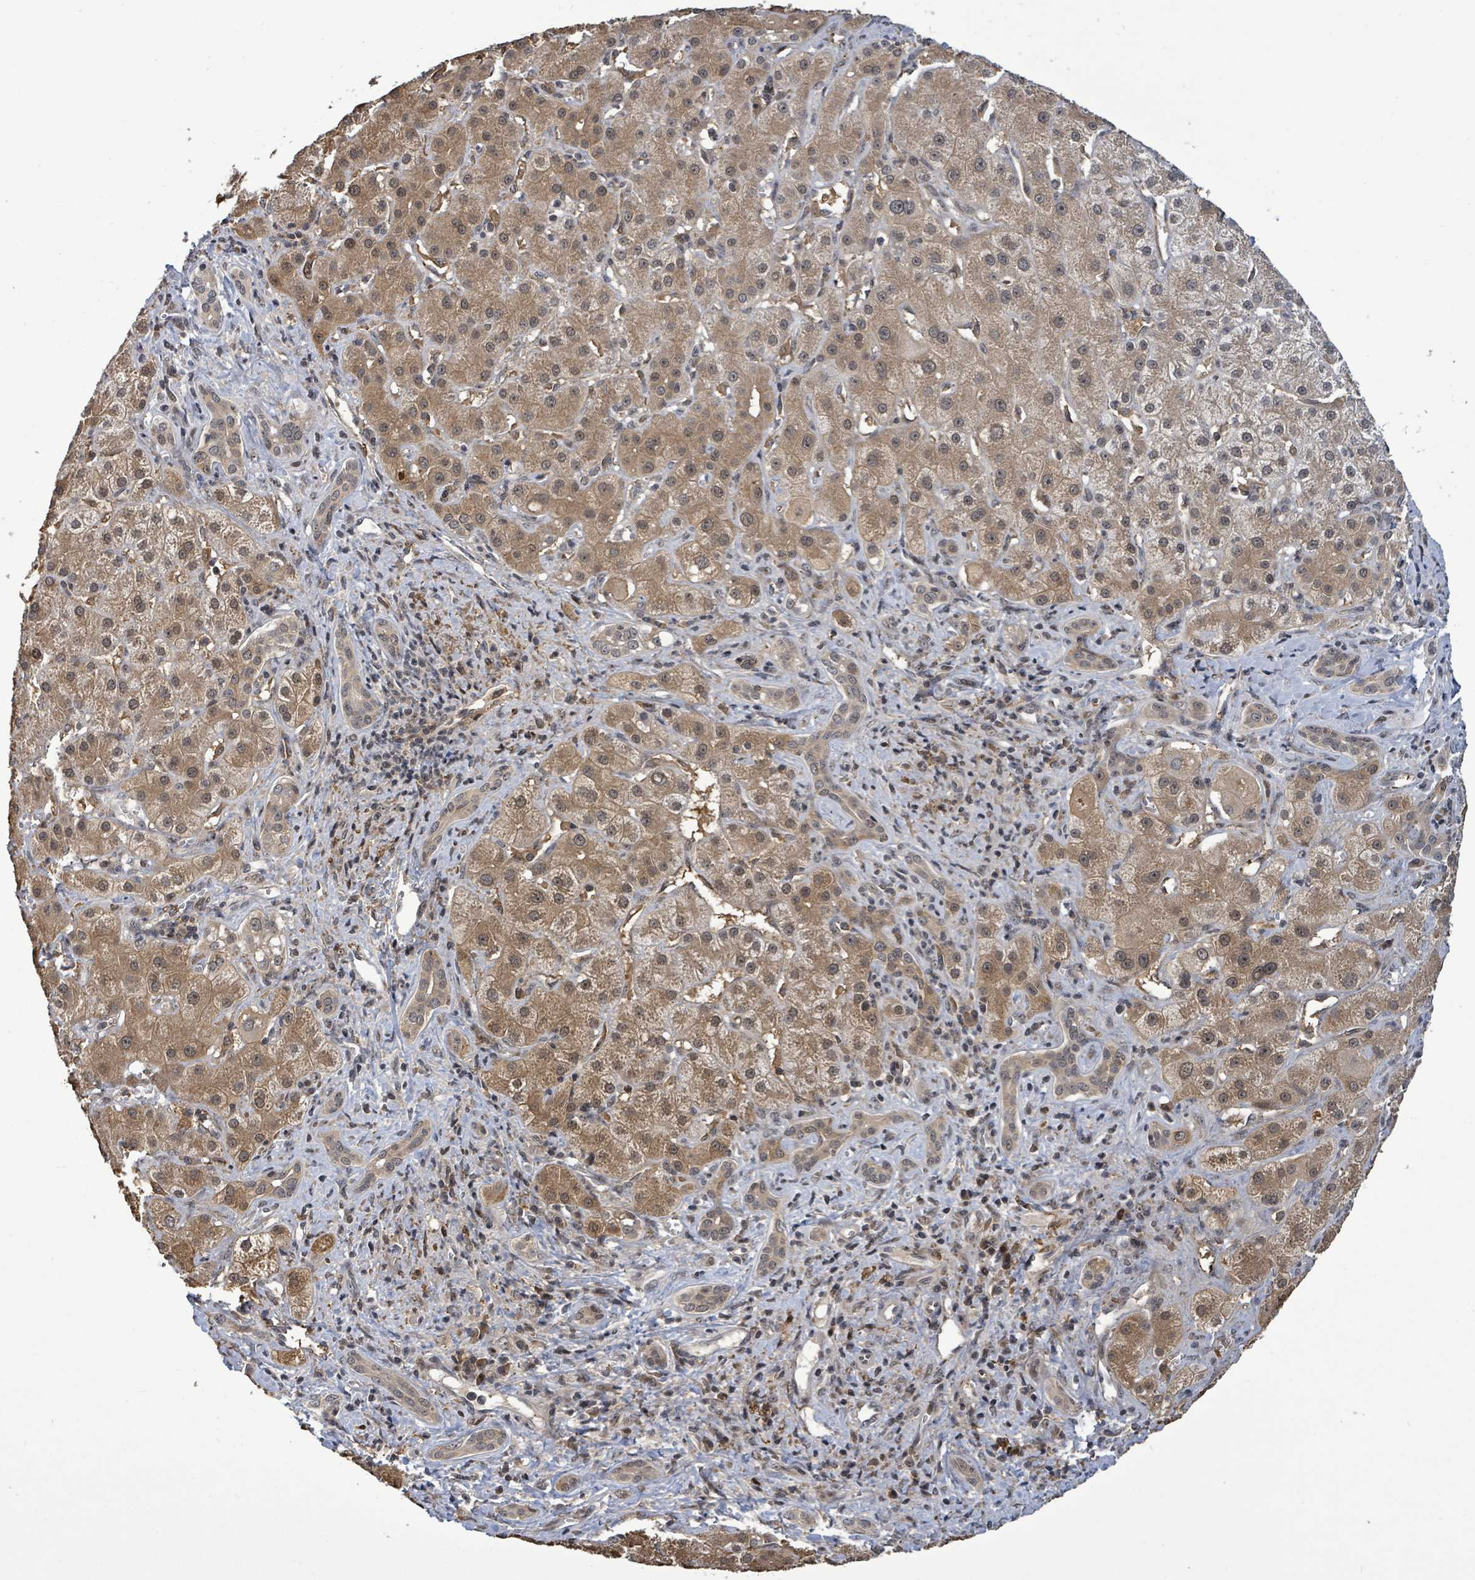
{"staining": {"intensity": "moderate", "quantity": ">75%", "location": "cytoplasmic/membranous,nuclear"}, "tissue": "liver cancer", "cell_type": "Tumor cells", "image_type": "cancer", "snomed": [{"axis": "morphology", "description": "Cholangiocarcinoma"}, {"axis": "topography", "description": "Liver"}], "caption": "IHC micrograph of neoplastic tissue: cholangiocarcinoma (liver) stained using immunohistochemistry demonstrates medium levels of moderate protein expression localized specifically in the cytoplasmic/membranous and nuclear of tumor cells, appearing as a cytoplasmic/membranous and nuclear brown color.", "gene": "FBXO6", "patient": {"sex": "male", "age": 67}}